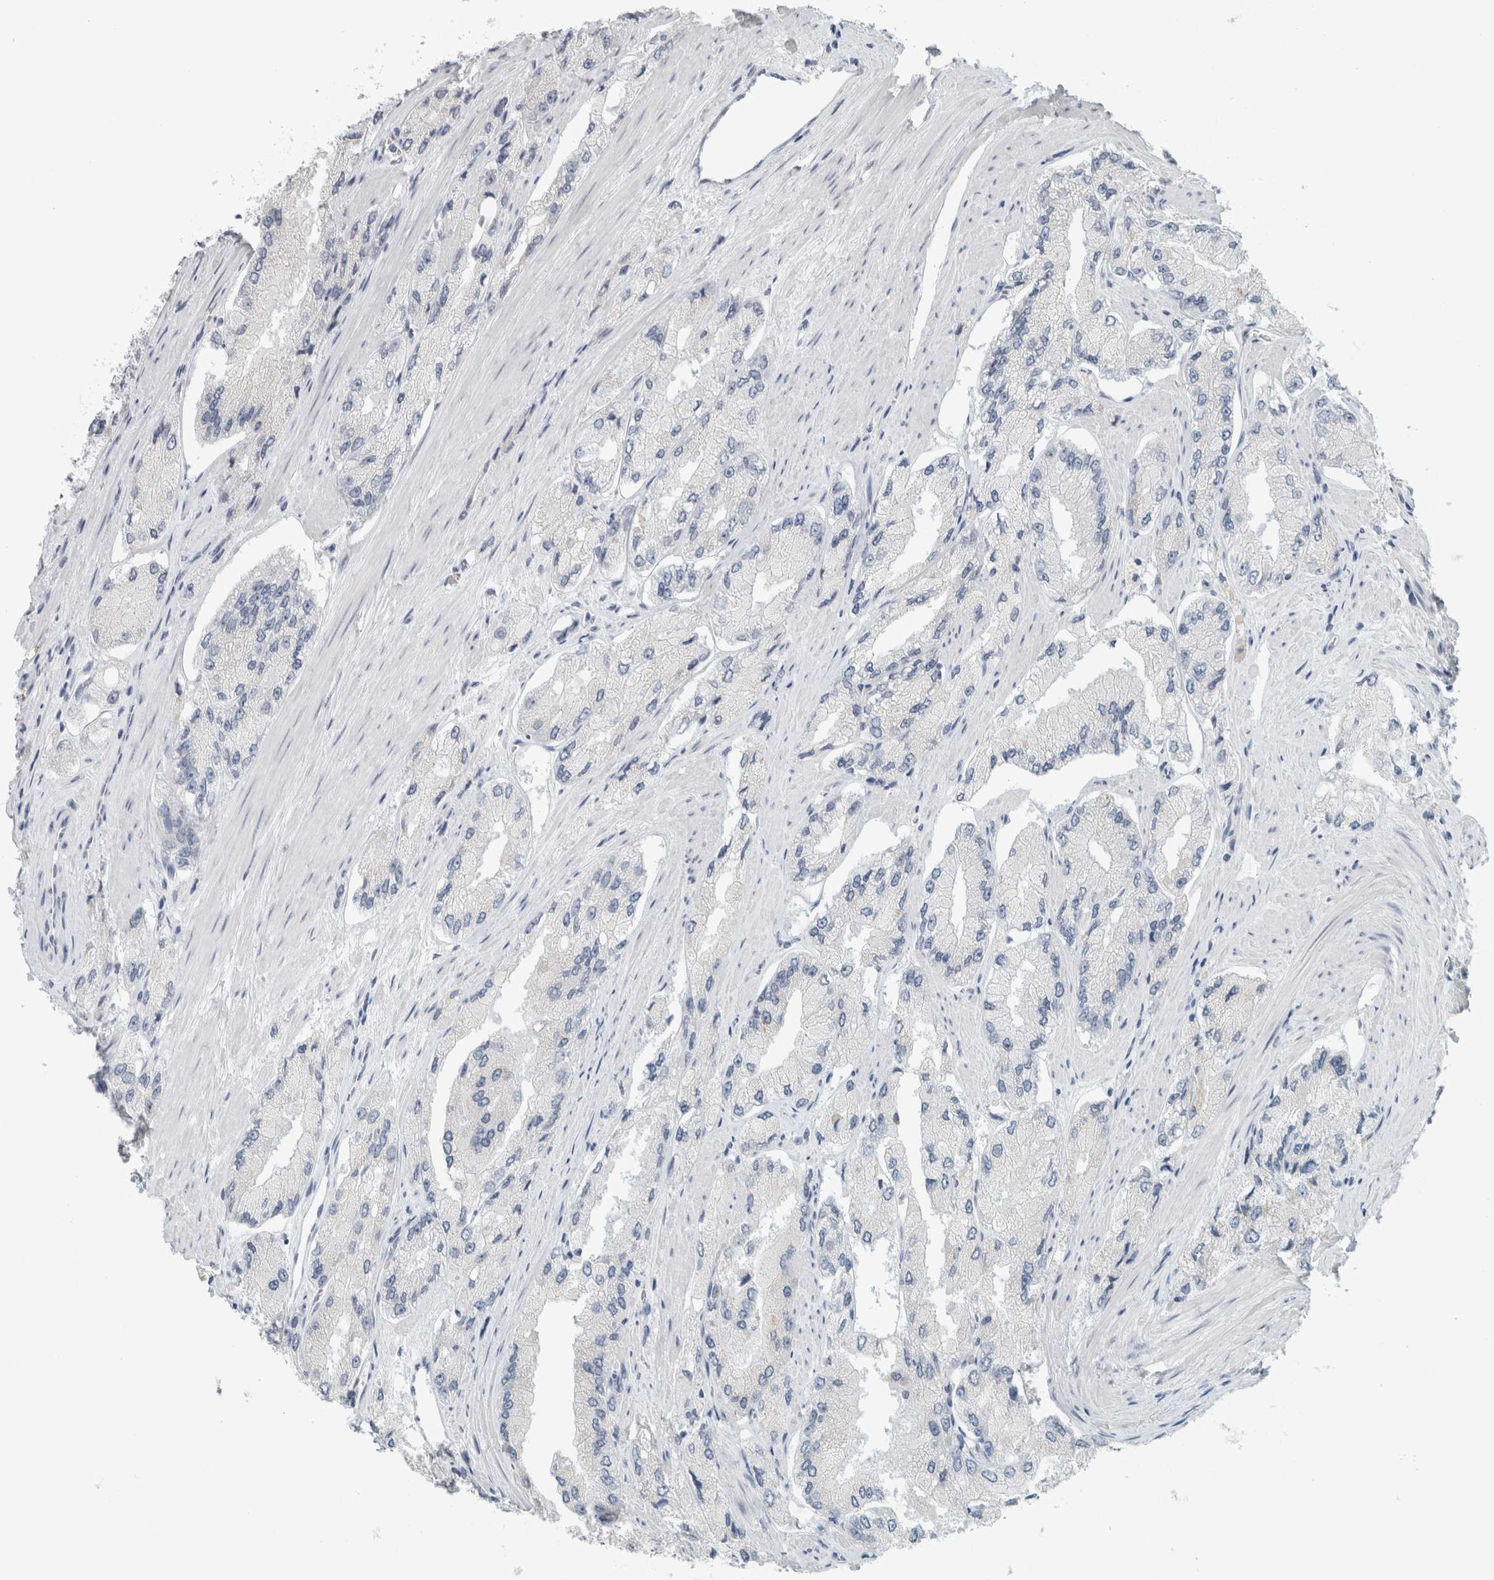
{"staining": {"intensity": "negative", "quantity": "none", "location": "none"}, "tissue": "prostate cancer", "cell_type": "Tumor cells", "image_type": "cancer", "snomed": [{"axis": "morphology", "description": "Adenocarcinoma, High grade"}, {"axis": "topography", "description": "Prostate"}], "caption": "This is an IHC image of prostate cancer (adenocarcinoma (high-grade)). There is no staining in tumor cells.", "gene": "TRIT1", "patient": {"sex": "male", "age": 58}}